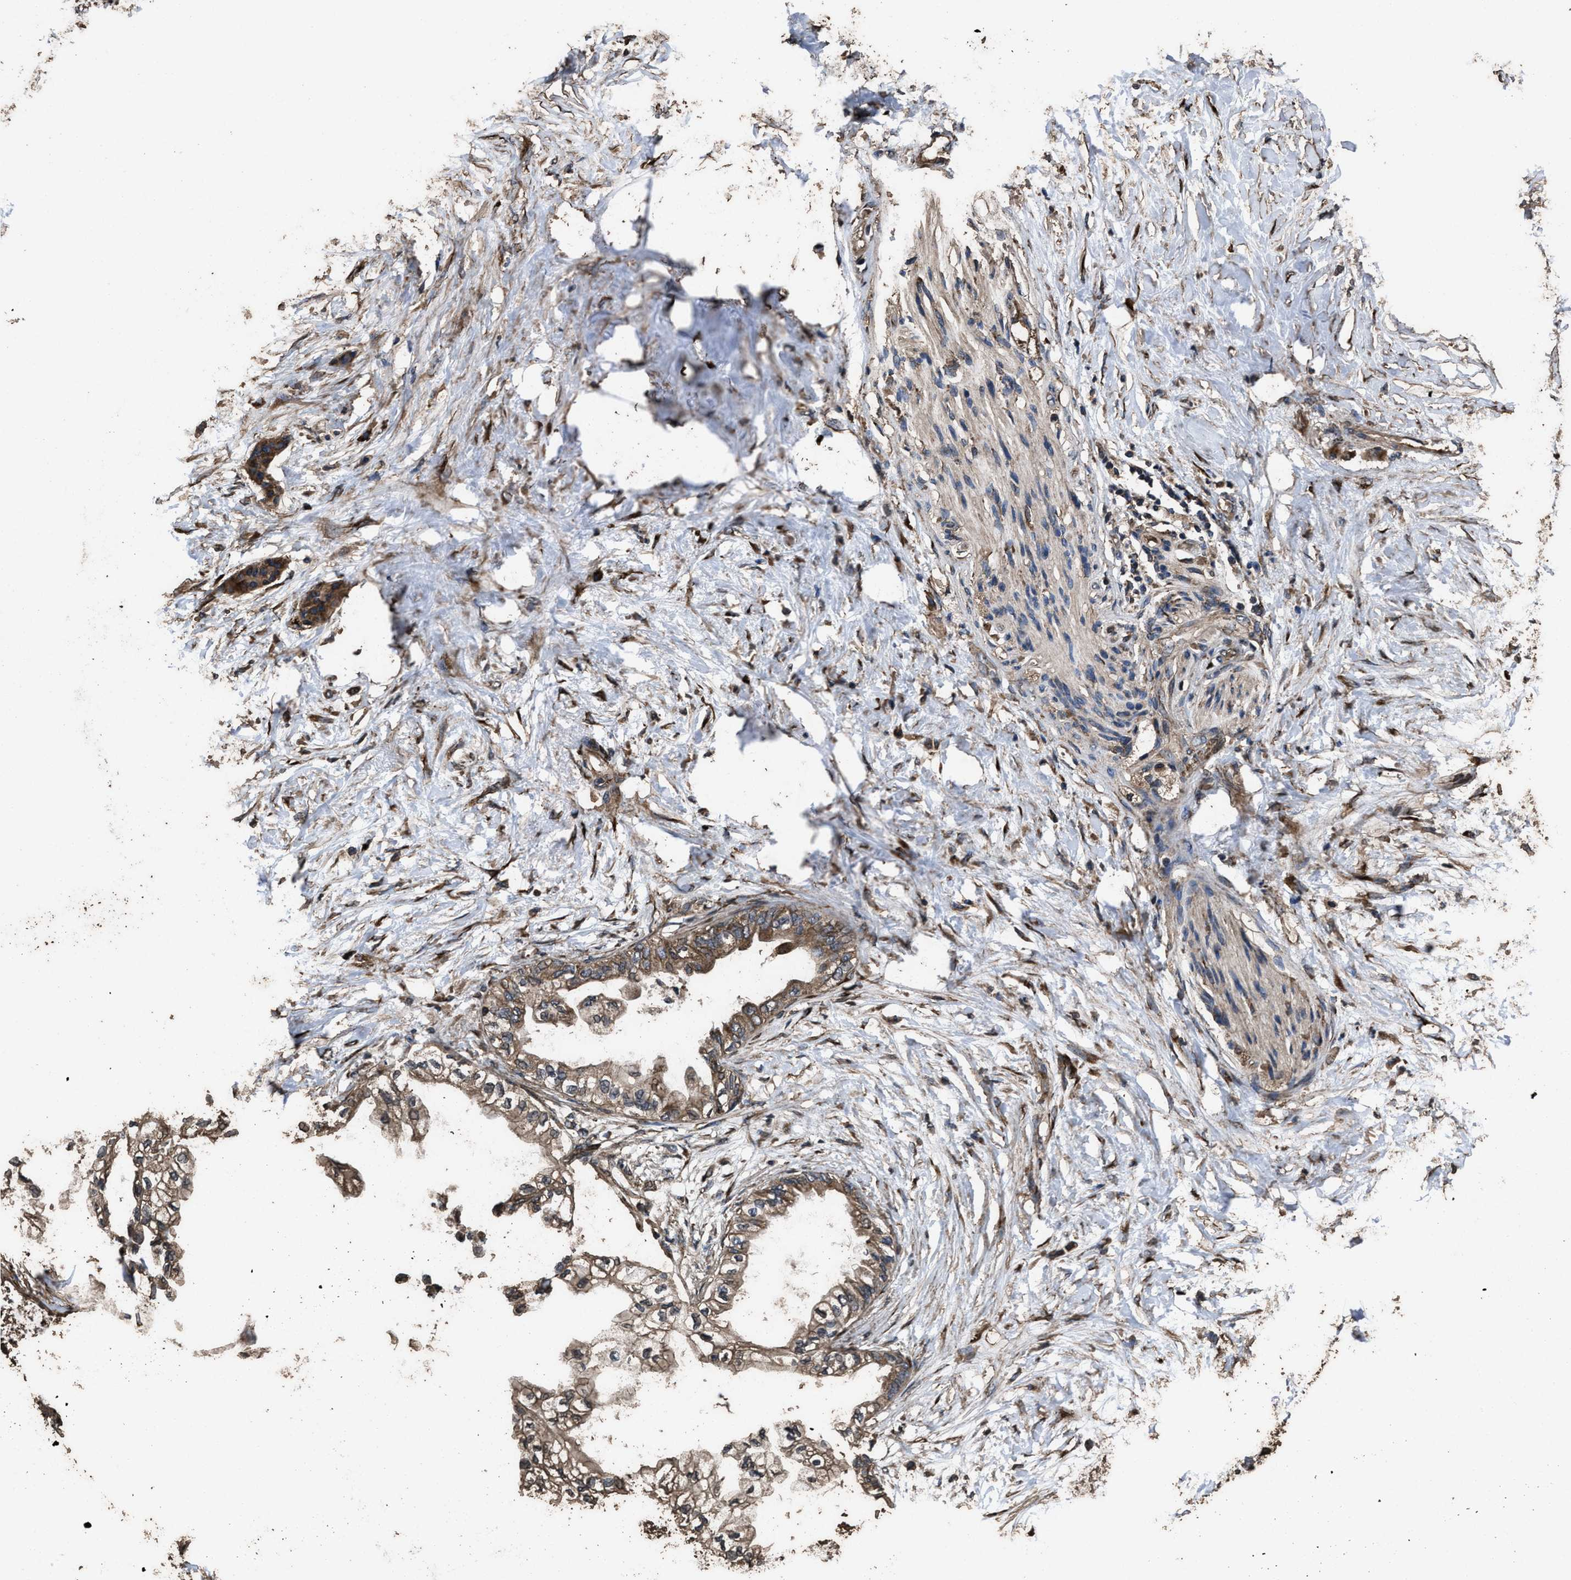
{"staining": {"intensity": "moderate", "quantity": ">75%", "location": "cytoplasmic/membranous"}, "tissue": "pancreatic cancer", "cell_type": "Tumor cells", "image_type": "cancer", "snomed": [{"axis": "morphology", "description": "Normal tissue, NOS"}, {"axis": "morphology", "description": "Adenocarcinoma, NOS"}, {"axis": "topography", "description": "Pancreas"}, {"axis": "topography", "description": "Duodenum"}], "caption": "IHC staining of pancreatic cancer, which shows medium levels of moderate cytoplasmic/membranous expression in approximately >75% of tumor cells indicating moderate cytoplasmic/membranous protein expression. The staining was performed using DAB (3,3'-diaminobenzidine) (brown) for protein detection and nuclei were counterstained in hematoxylin (blue).", "gene": "ZMYND19", "patient": {"sex": "female", "age": 60}}